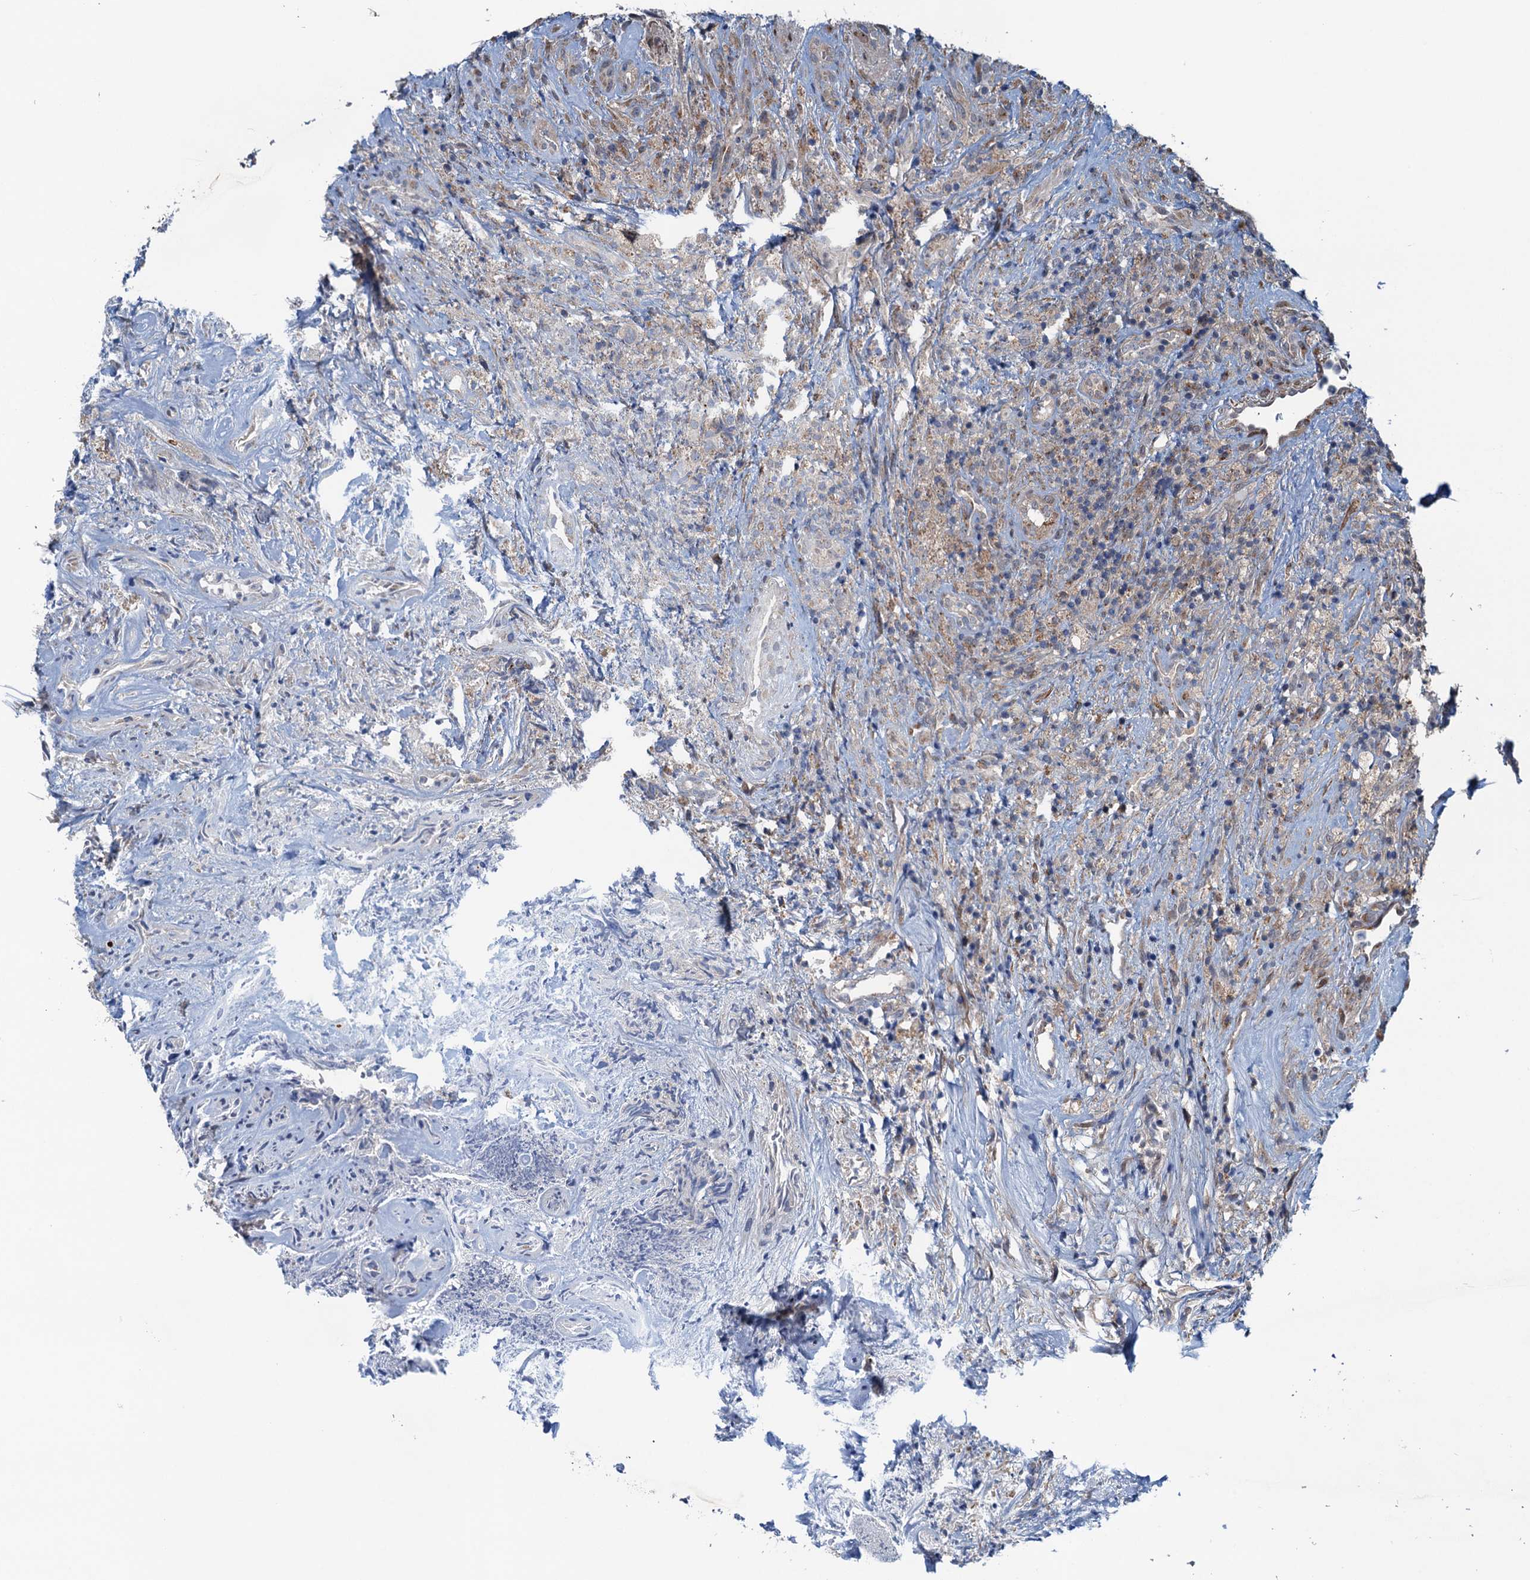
{"staining": {"intensity": "weak", "quantity": "25%-75%", "location": "cytoplasmic/membranous"}, "tissue": "glioma", "cell_type": "Tumor cells", "image_type": "cancer", "snomed": [{"axis": "morphology", "description": "Glioma, malignant, High grade"}, {"axis": "topography", "description": "Brain"}], "caption": "This image exhibits glioma stained with immunohistochemistry (IHC) to label a protein in brown. The cytoplasmic/membranous of tumor cells show weak positivity for the protein. Nuclei are counter-stained blue.", "gene": "DYNC2I2", "patient": {"sex": "male", "age": 69}}